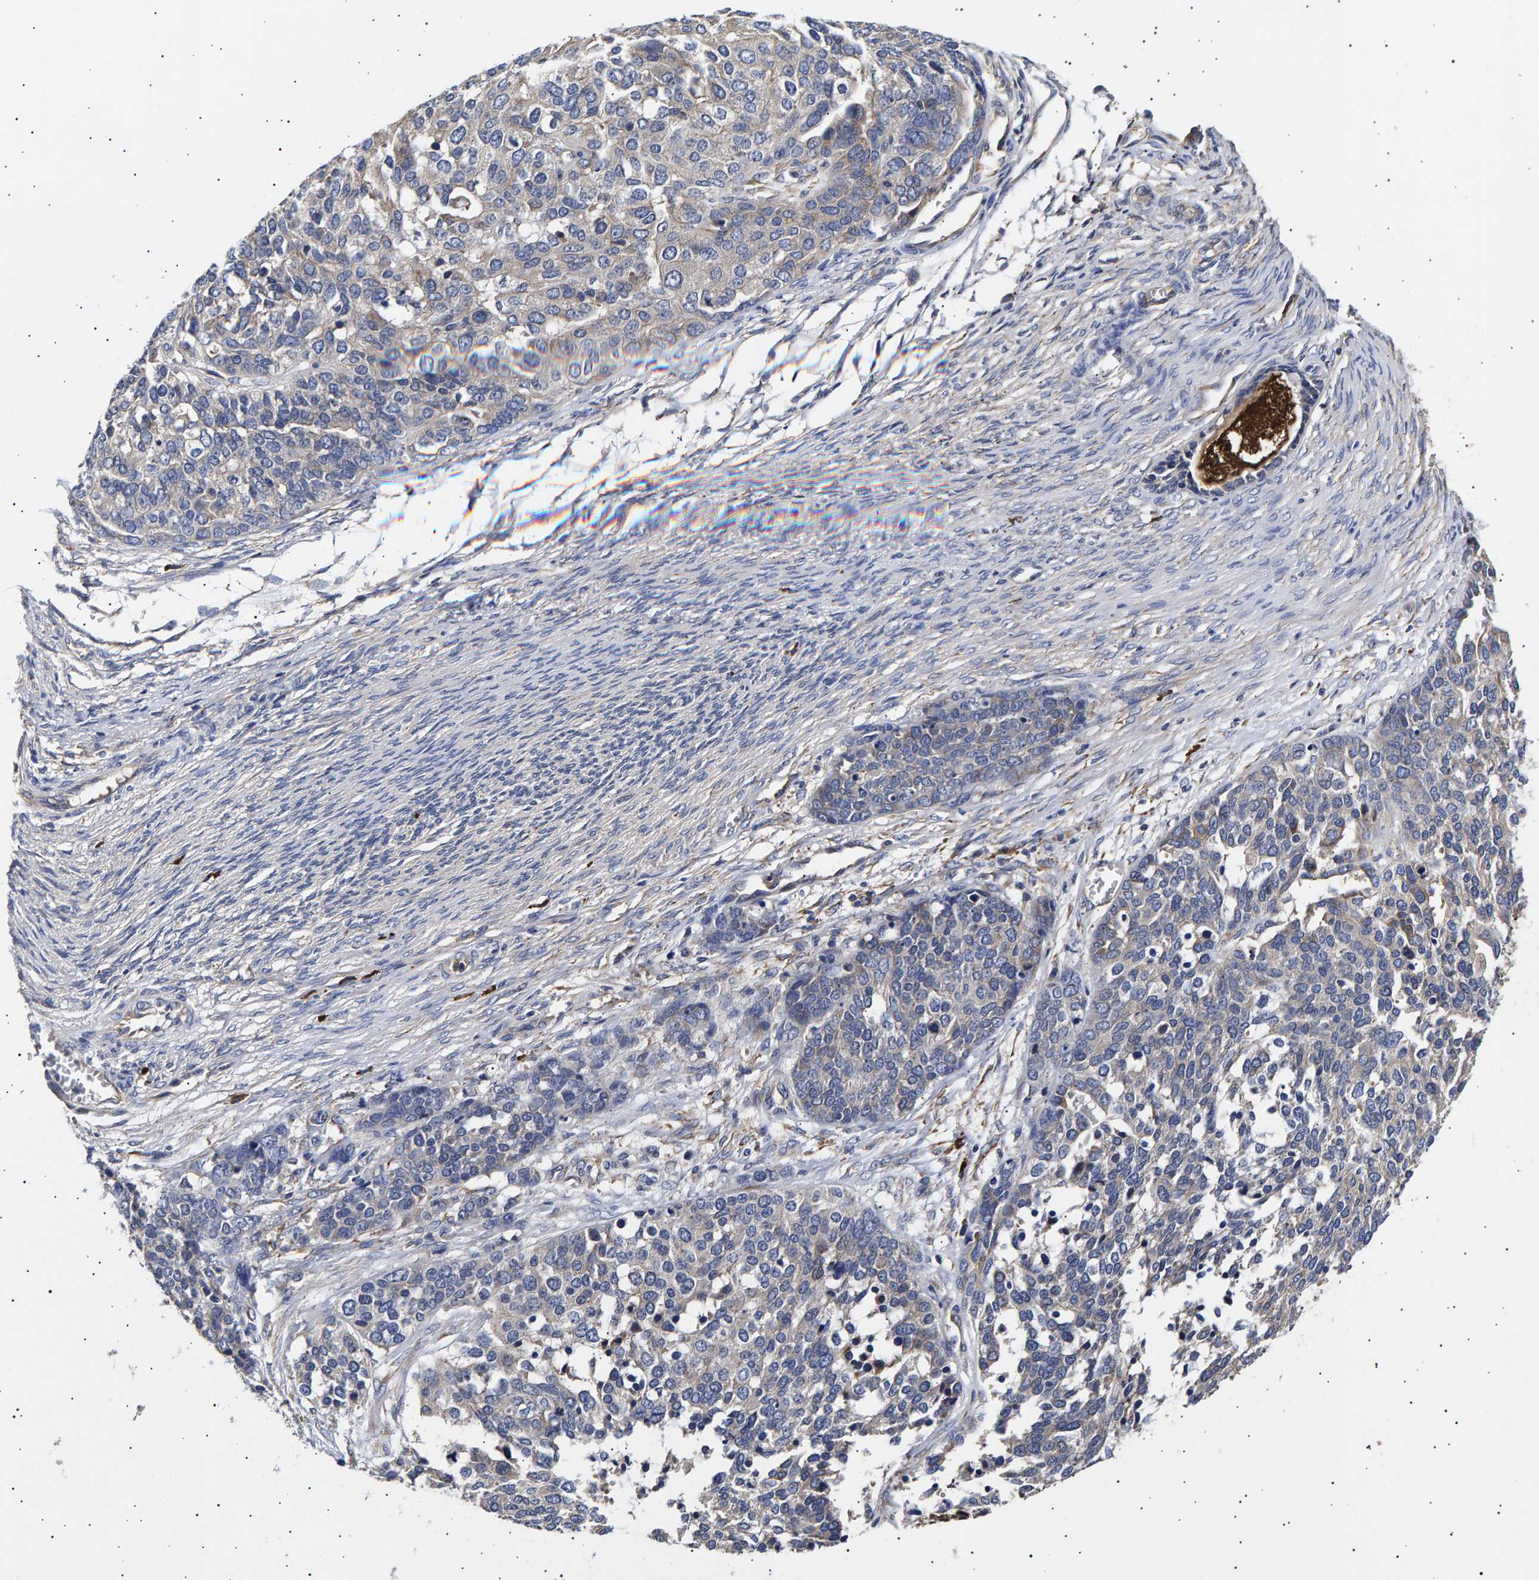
{"staining": {"intensity": "negative", "quantity": "none", "location": "none"}, "tissue": "ovarian cancer", "cell_type": "Tumor cells", "image_type": "cancer", "snomed": [{"axis": "morphology", "description": "Cystadenocarcinoma, serous, NOS"}, {"axis": "topography", "description": "Ovary"}], "caption": "Immunohistochemistry of ovarian cancer demonstrates no staining in tumor cells.", "gene": "ANKRD40", "patient": {"sex": "female", "age": 44}}